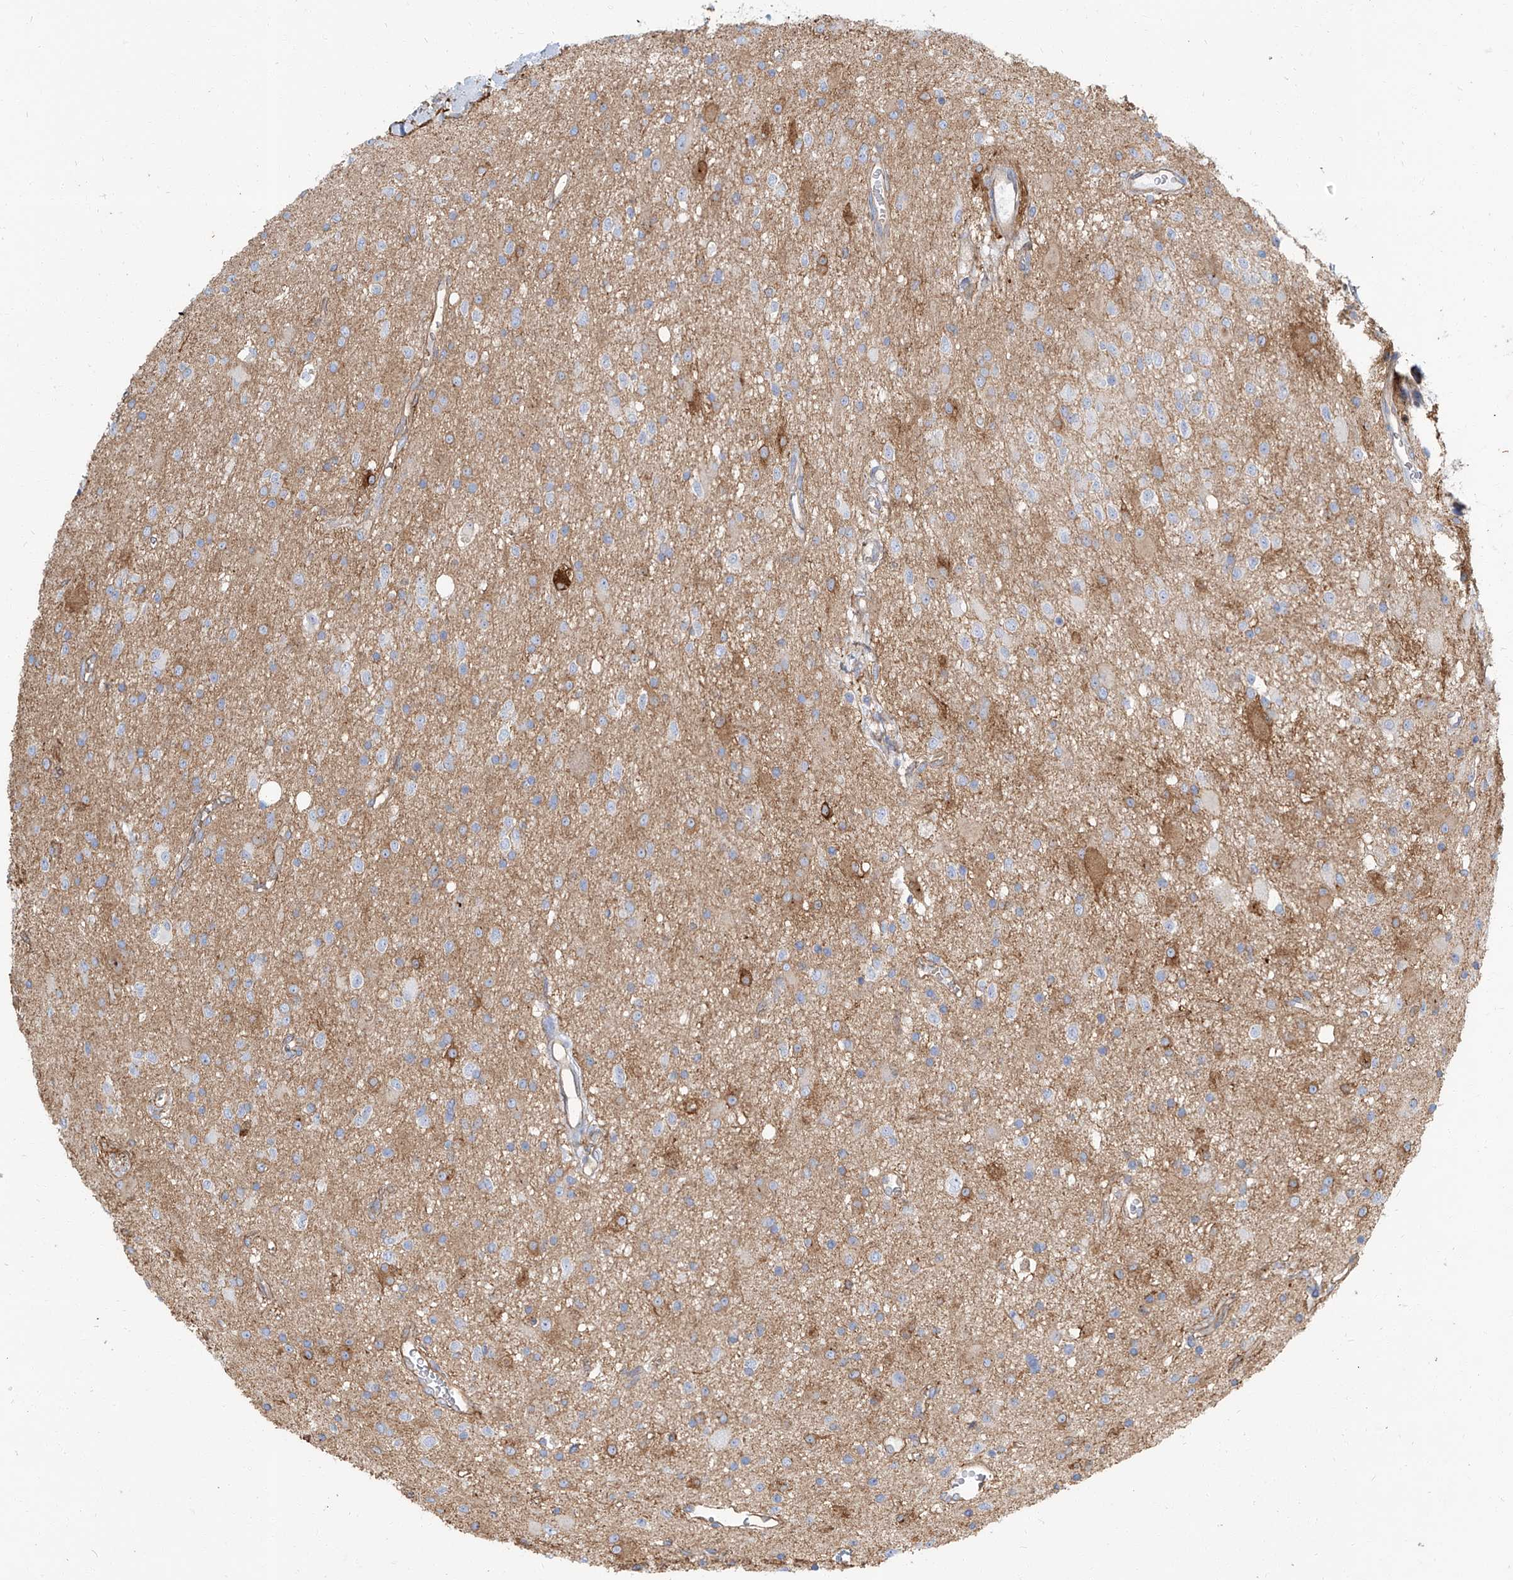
{"staining": {"intensity": "strong", "quantity": "<25%", "location": "cytoplasmic/membranous"}, "tissue": "glioma", "cell_type": "Tumor cells", "image_type": "cancer", "snomed": [{"axis": "morphology", "description": "Glioma, malignant, High grade"}, {"axis": "topography", "description": "Brain"}], "caption": "Malignant glioma (high-grade) stained for a protein (brown) shows strong cytoplasmic/membranous positive positivity in about <25% of tumor cells.", "gene": "TXLNB", "patient": {"sex": "male", "age": 34}}